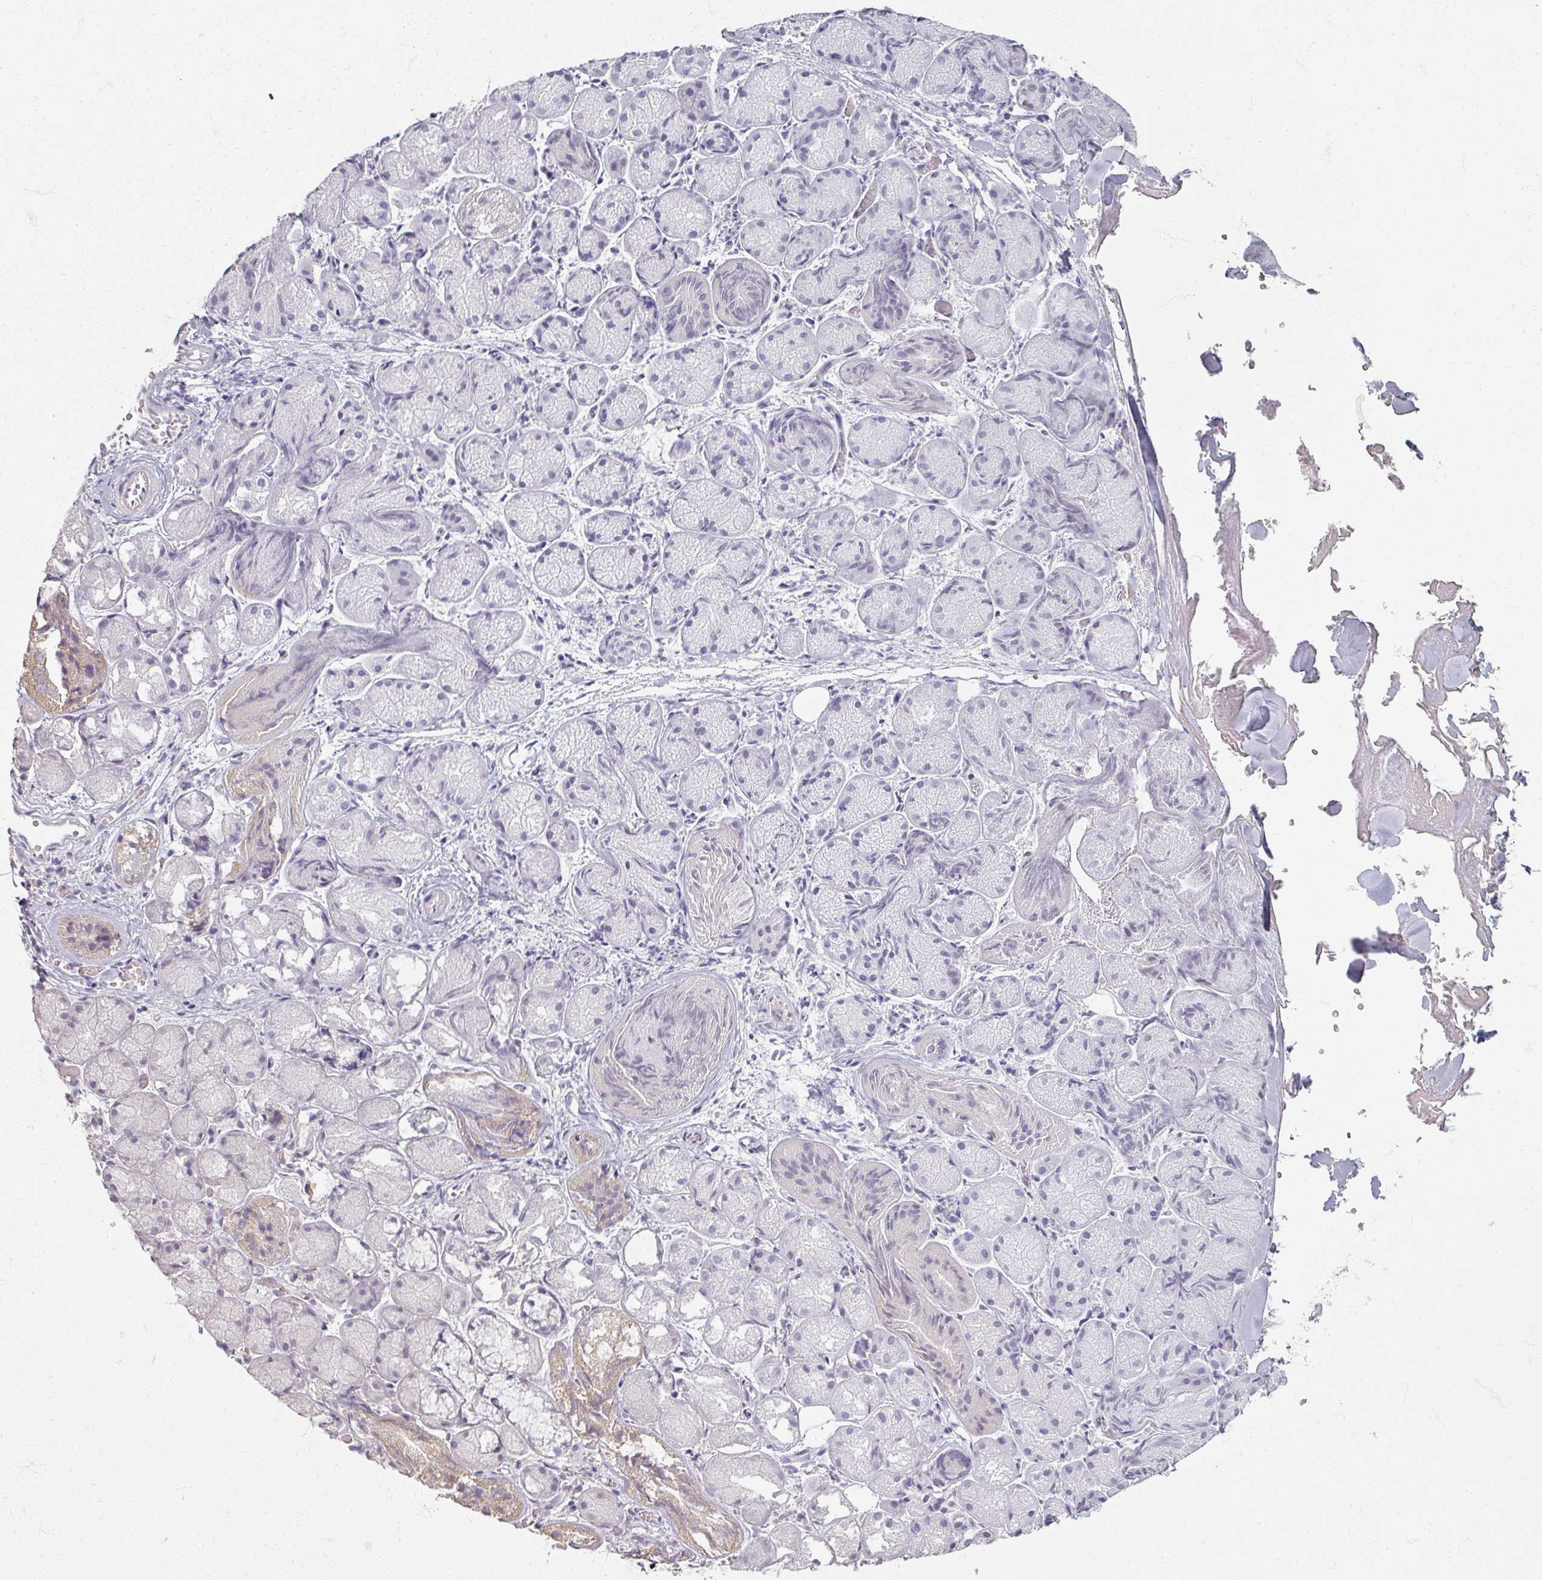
{"staining": {"intensity": "negative", "quantity": "none", "location": "none"}, "tissue": "salivary gland", "cell_type": "Glandular cells", "image_type": "normal", "snomed": [{"axis": "morphology", "description": "Normal tissue, NOS"}, {"axis": "topography", "description": "Salivary gland"}], "caption": "DAB immunohistochemical staining of benign salivary gland reveals no significant staining in glandular cells. The staining is performed using DAB (3,3'-diaminobenzidine) brown chromogen with nuclei counter-stained in using hematoxylin.", "gene": "SOX11", "patient": {"sex": "female", "age": 24}}